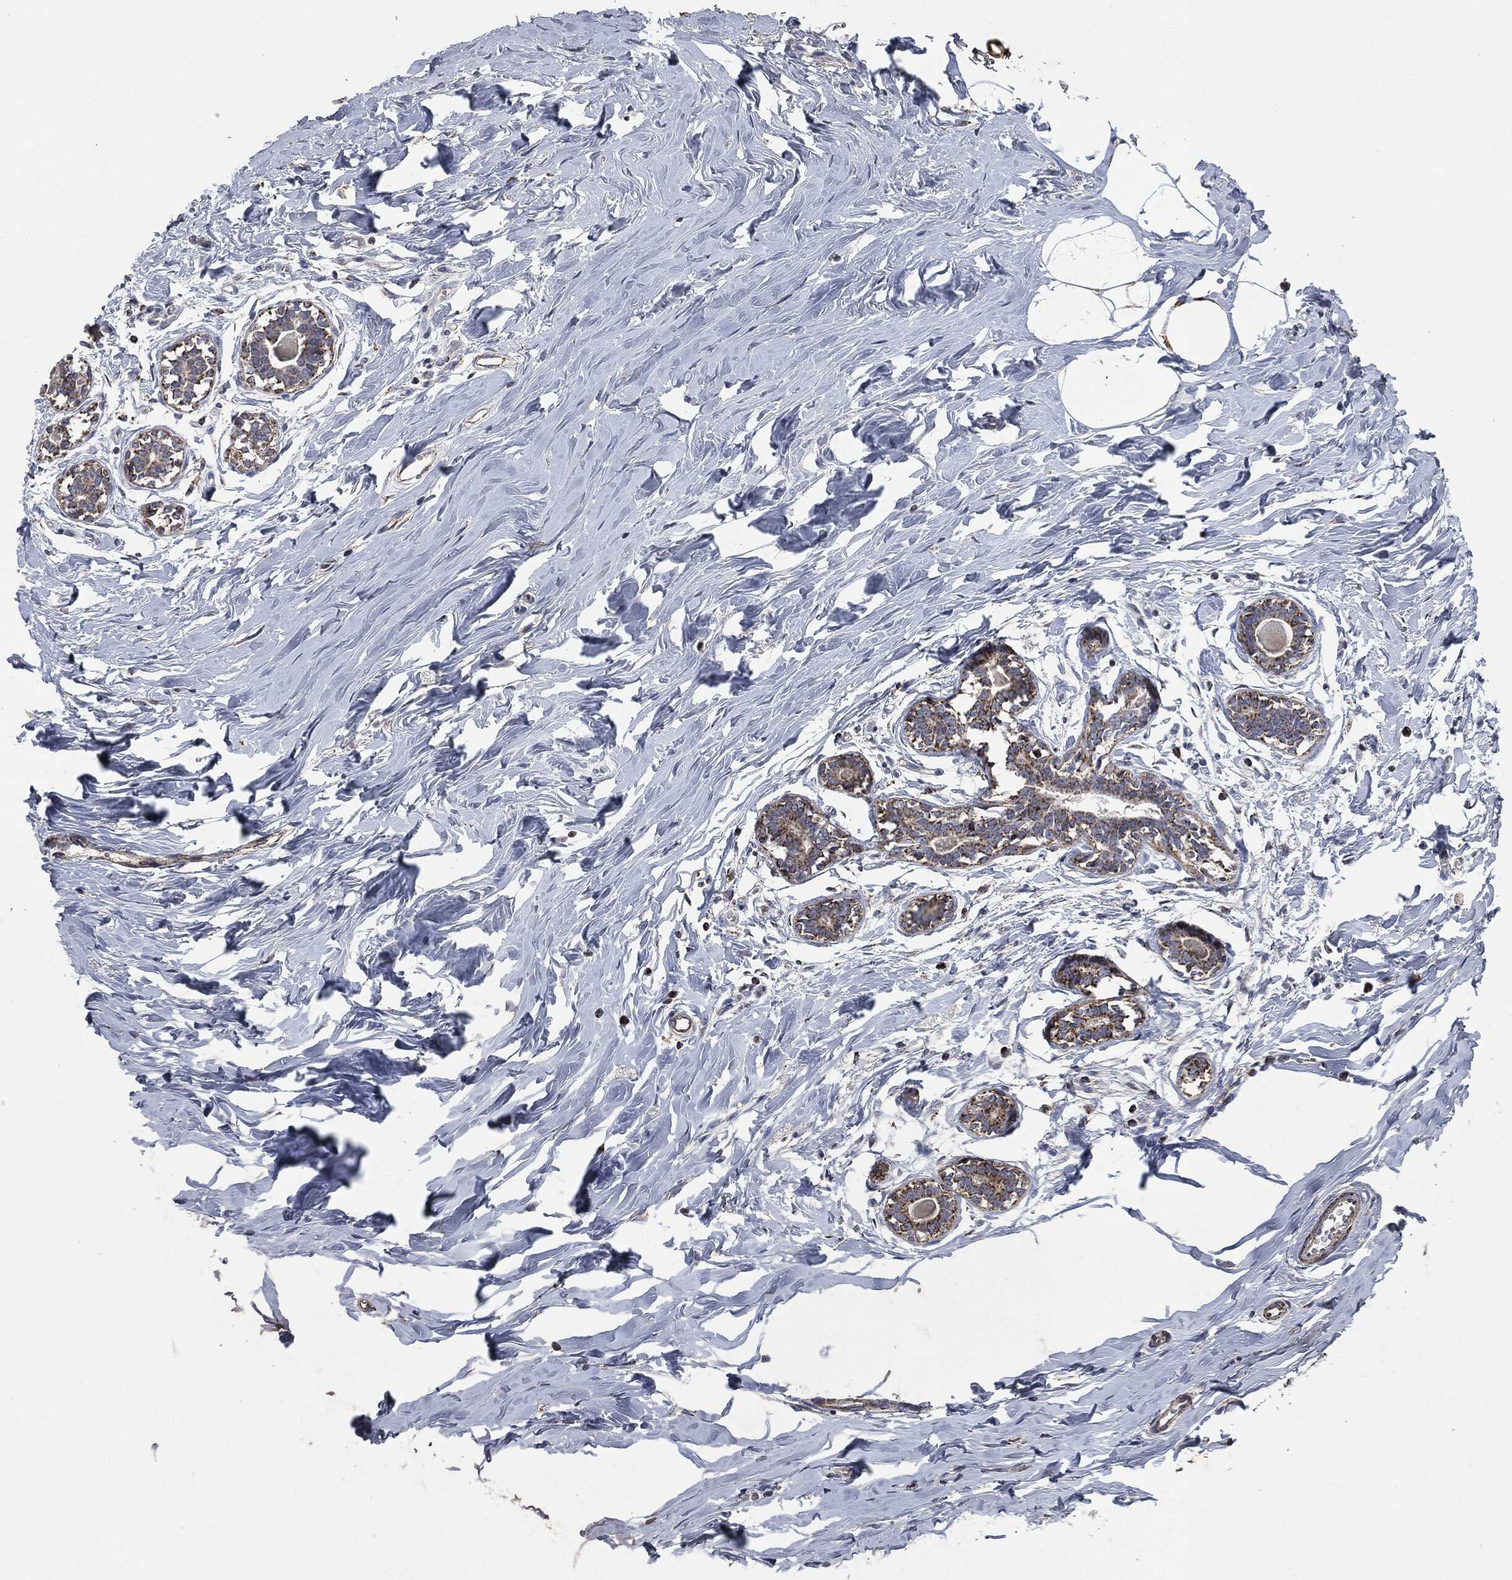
{"staining": {"intensity": "negative", "quantity": "none", "location": "none"}, "tissue": "breast", "cell_type": "Adipocytes", "image_type": "normal", "snomed": [{"axis": "morphology", "description": "Normal tissue, NOS"}, {"axis": "morphology", "description": "Lobular carcinoma, in situ"}, {"axis": "topography", "description": "Breast"}], "caption": "An immunohistochemistry histopathology image of benign breast is shown. There is no staining in adipocytes of breast.", "gene": "RYK", "patient": {"sex": "female", "age": 35}}